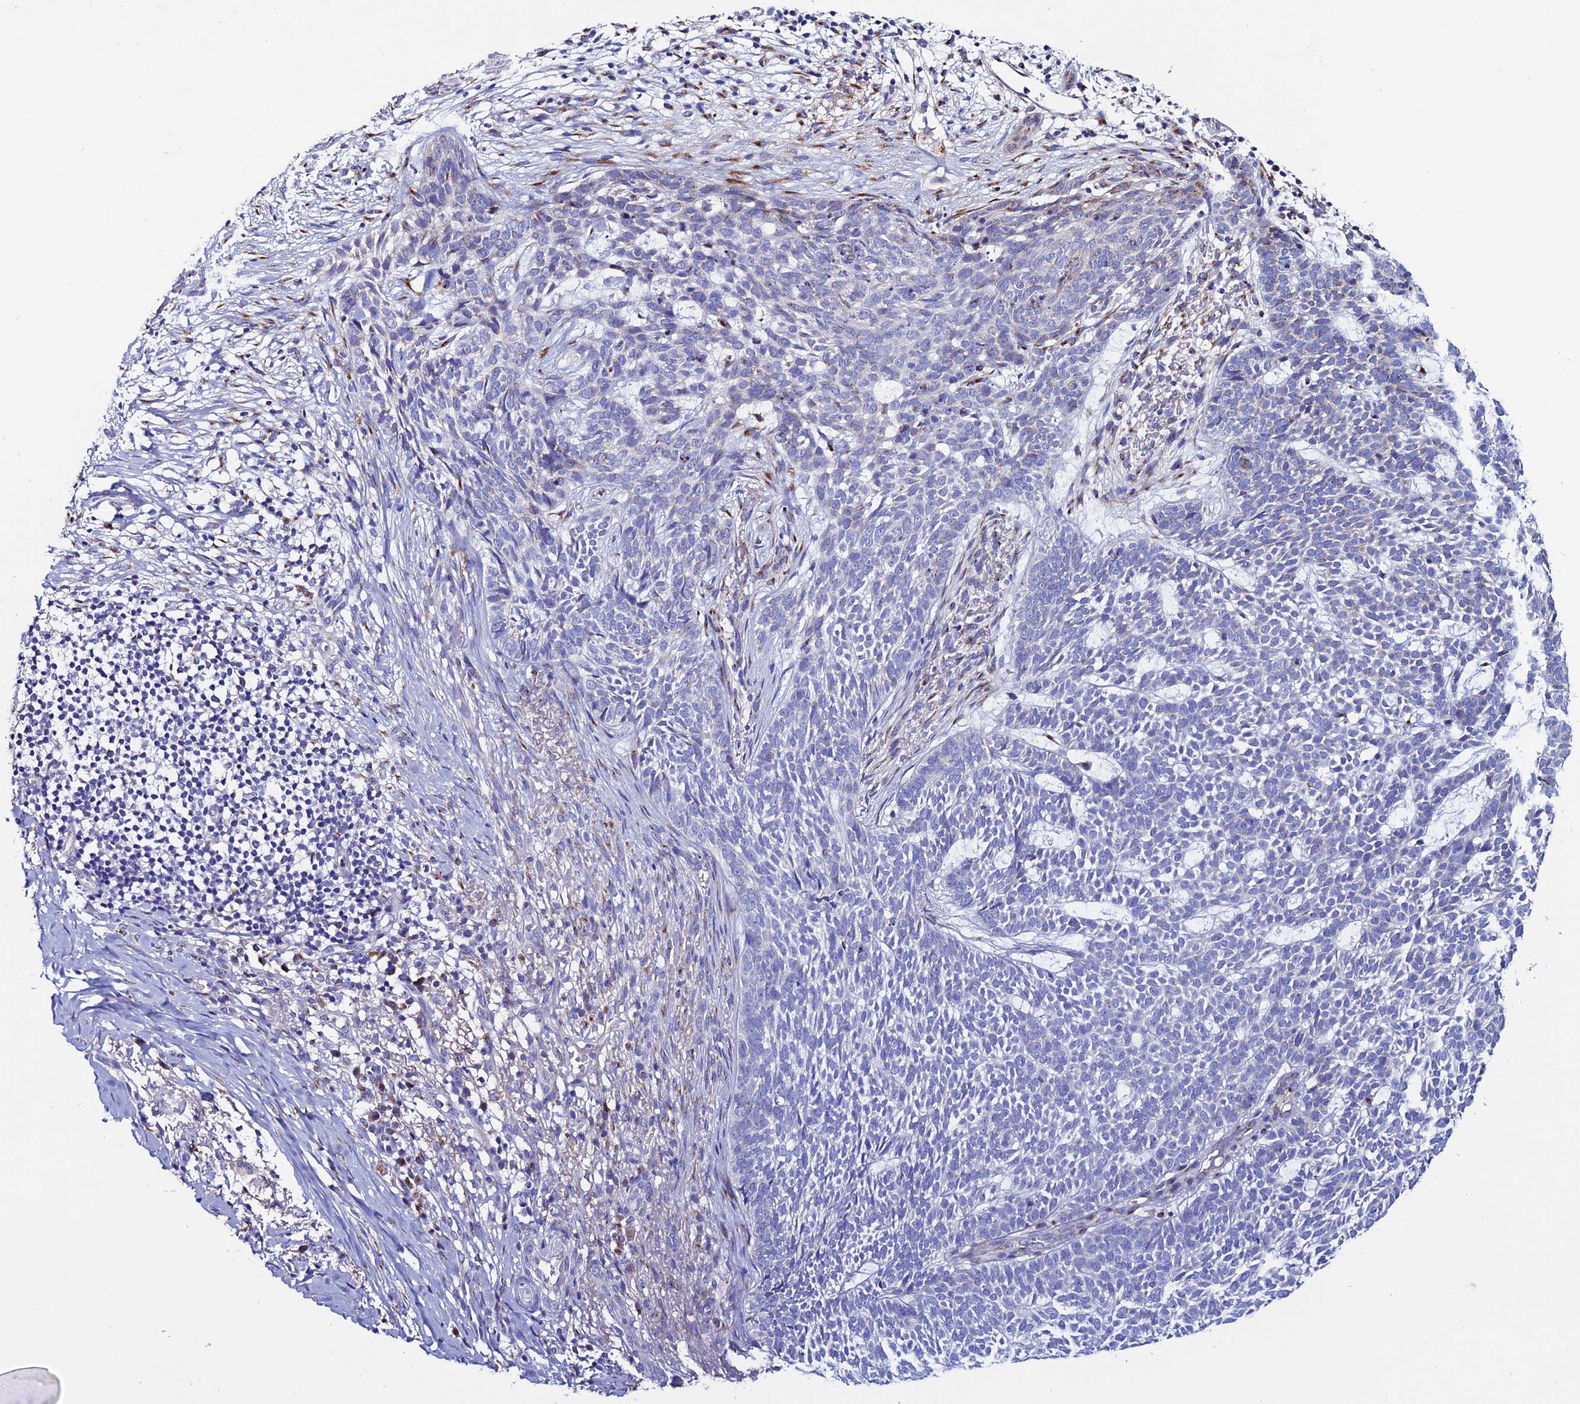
{"staining": {"intensity": "negative", "quantity": "none", "location": "none"}, "tissue": "skin cancer", "cell_type": "Tumor cells", "image_type": "cancer", "snomed": [{"axis": "morphology", "description": "Basal cell carcinoma"}, {"axis": "topography", "description": "Skin"}], "caption": "Tumor cells are negative for protein expression in human basal cell carcinoma (skin).", "gene": "OR51Q1", "patient": {"sex": "female", "age": 78}}